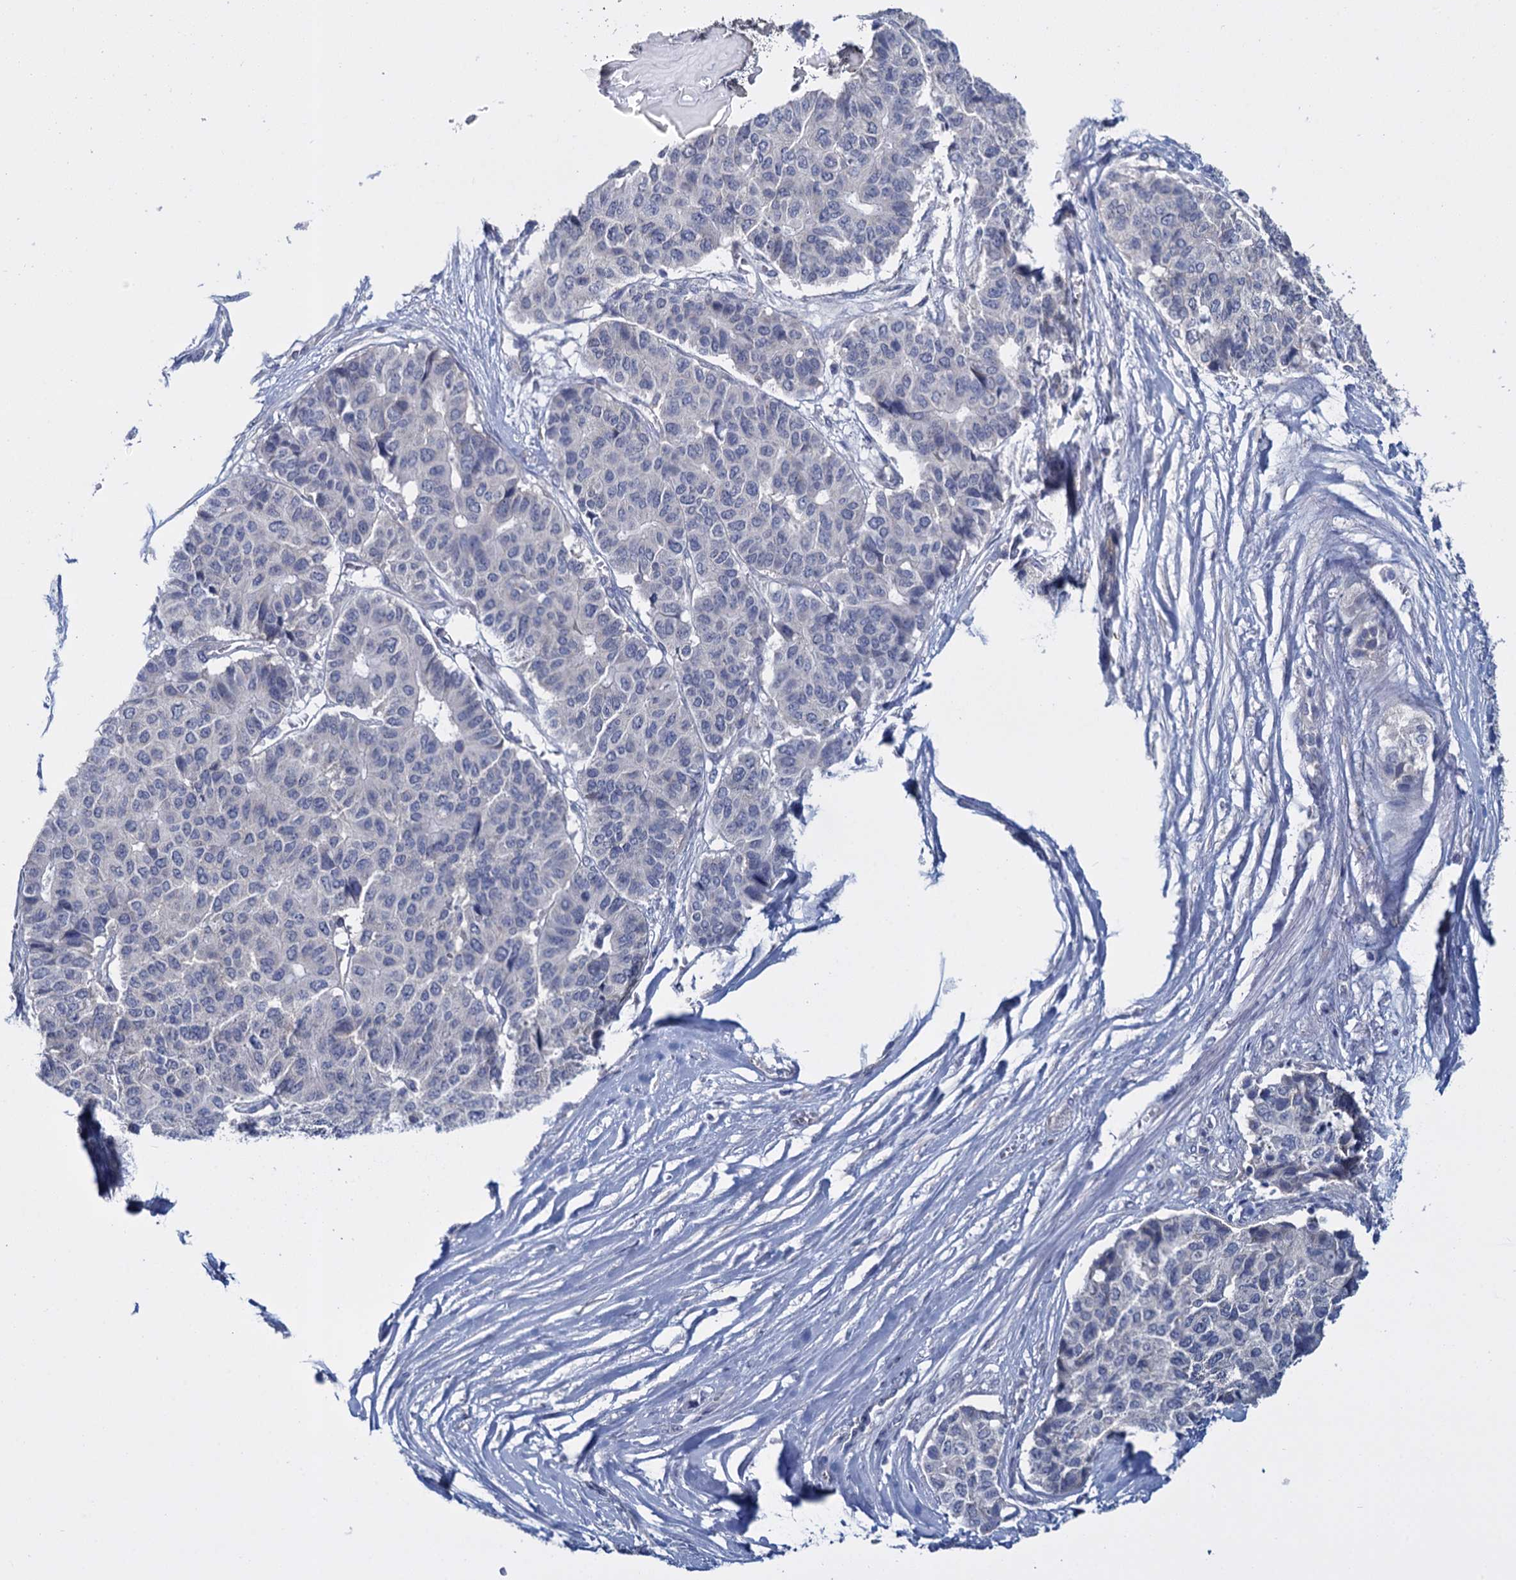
{"staining": {"intensity": "negative", "quantity": "none", "location": "none"}, "tissue": "pancreatic cancer", "cell_type": "Tumor cells", "image_type": "cancer", "snomed": [{"axis": "morphology", "description": "Adenocarcinoma, NOS"}, {"axis": "topography", "description": "Pancreas"}], "caption": "Tumor cells are negative for brown protein staining in pancreatic cancer (adenocarcinoma). (Immunohistochemistry, brightfield microscopy, high magnification).", "gene": "GSTM2", "patient": {"sex": "male", "age": 50}}